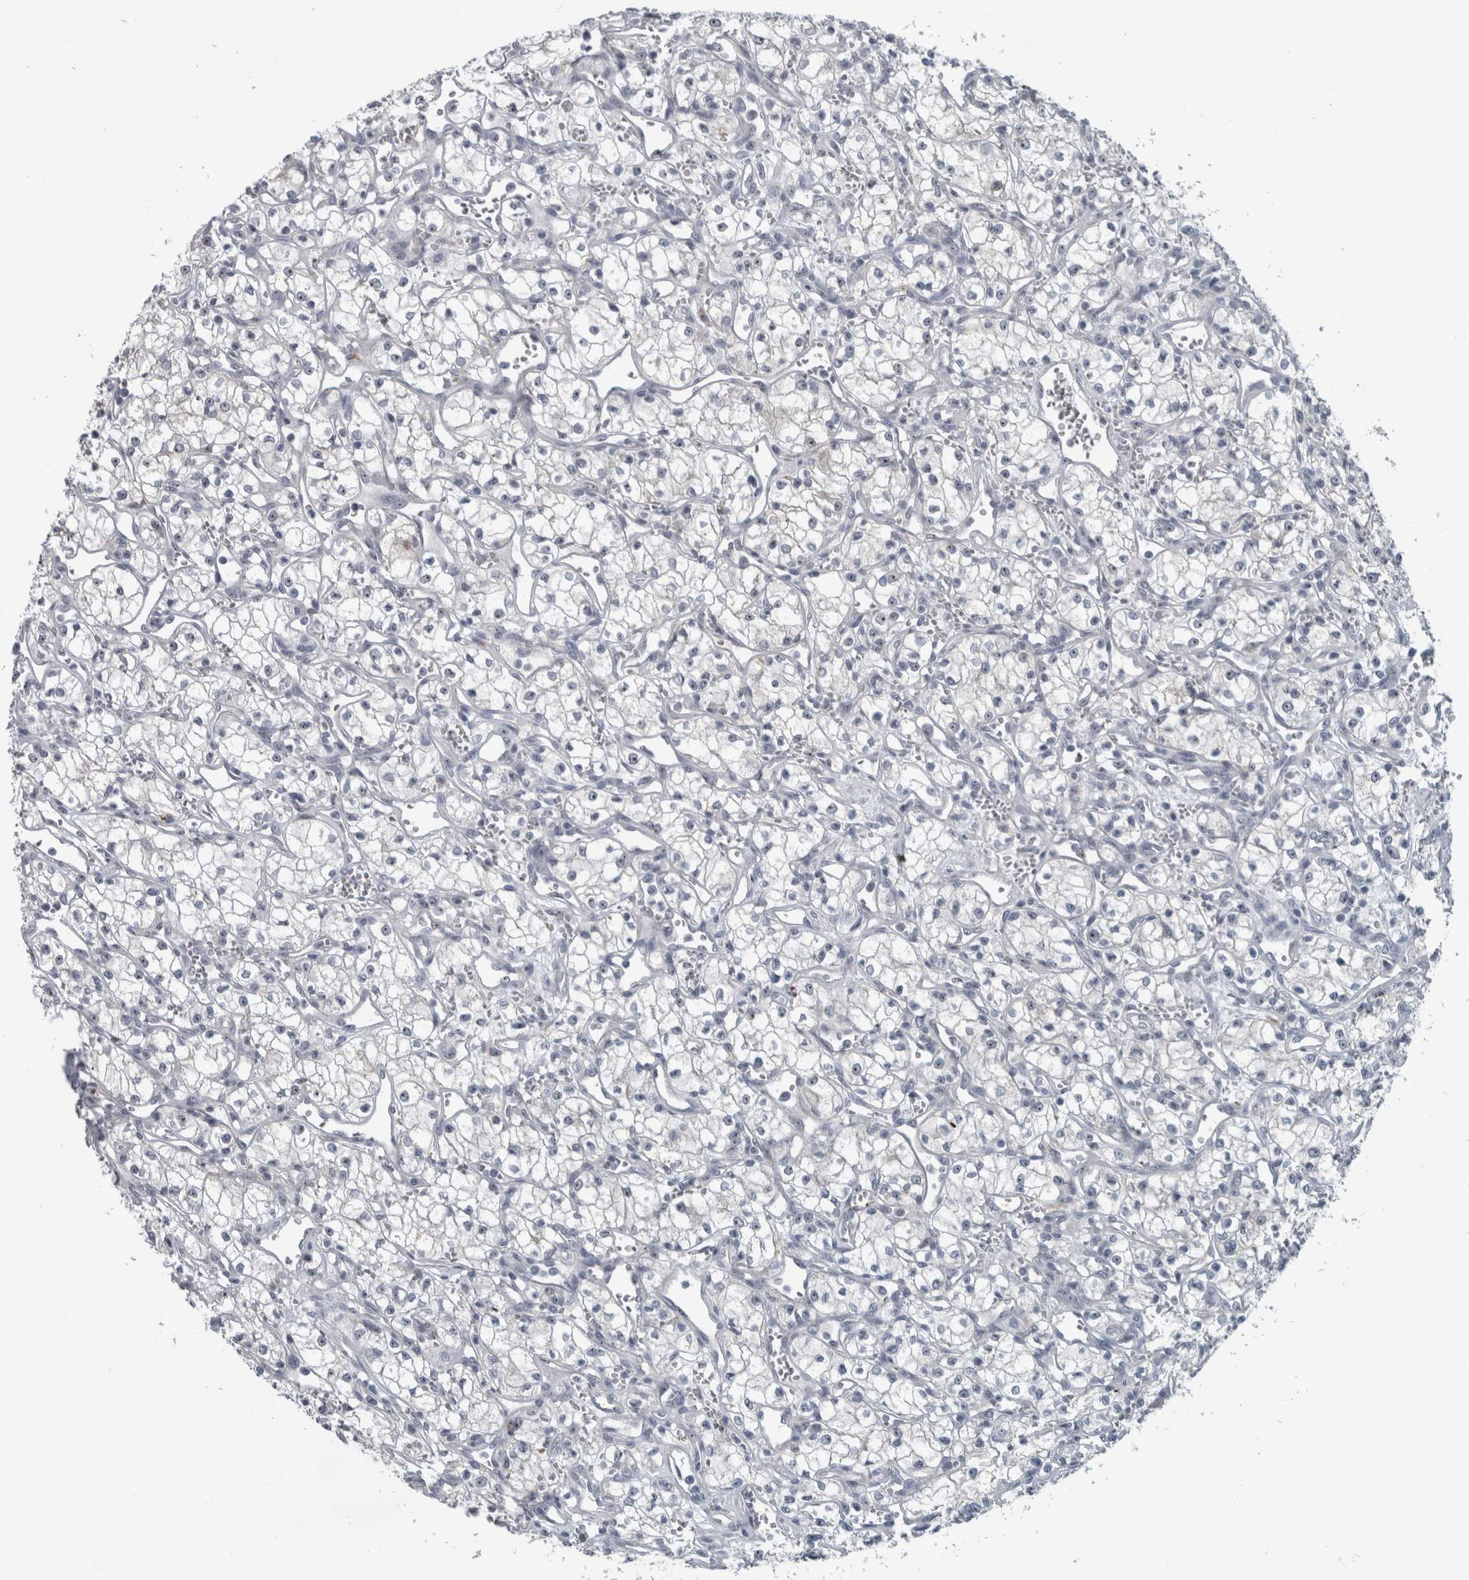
{"staining": {"intensity": "negative", "quantity": "none", "location": "none"}, "tissue": "renal cancer", "cell_type": "Tumor cells", "image_type": "cancer", "snomed": [{"axis": "morphology", "description": "Adenocarcinoma, NOS"}, {"axis": "topography", "description": "Kidney"}], "caption": "A micrograph of human renal adenocarcinoma is negative for staining in tumor cells. (DAB (3,3'-diaminobenzidine) immunohistochemistry (IHC) with hematoxylin counter stain).", "gene": "UTP6", "patient": {"sex": "male", "age": 59}}